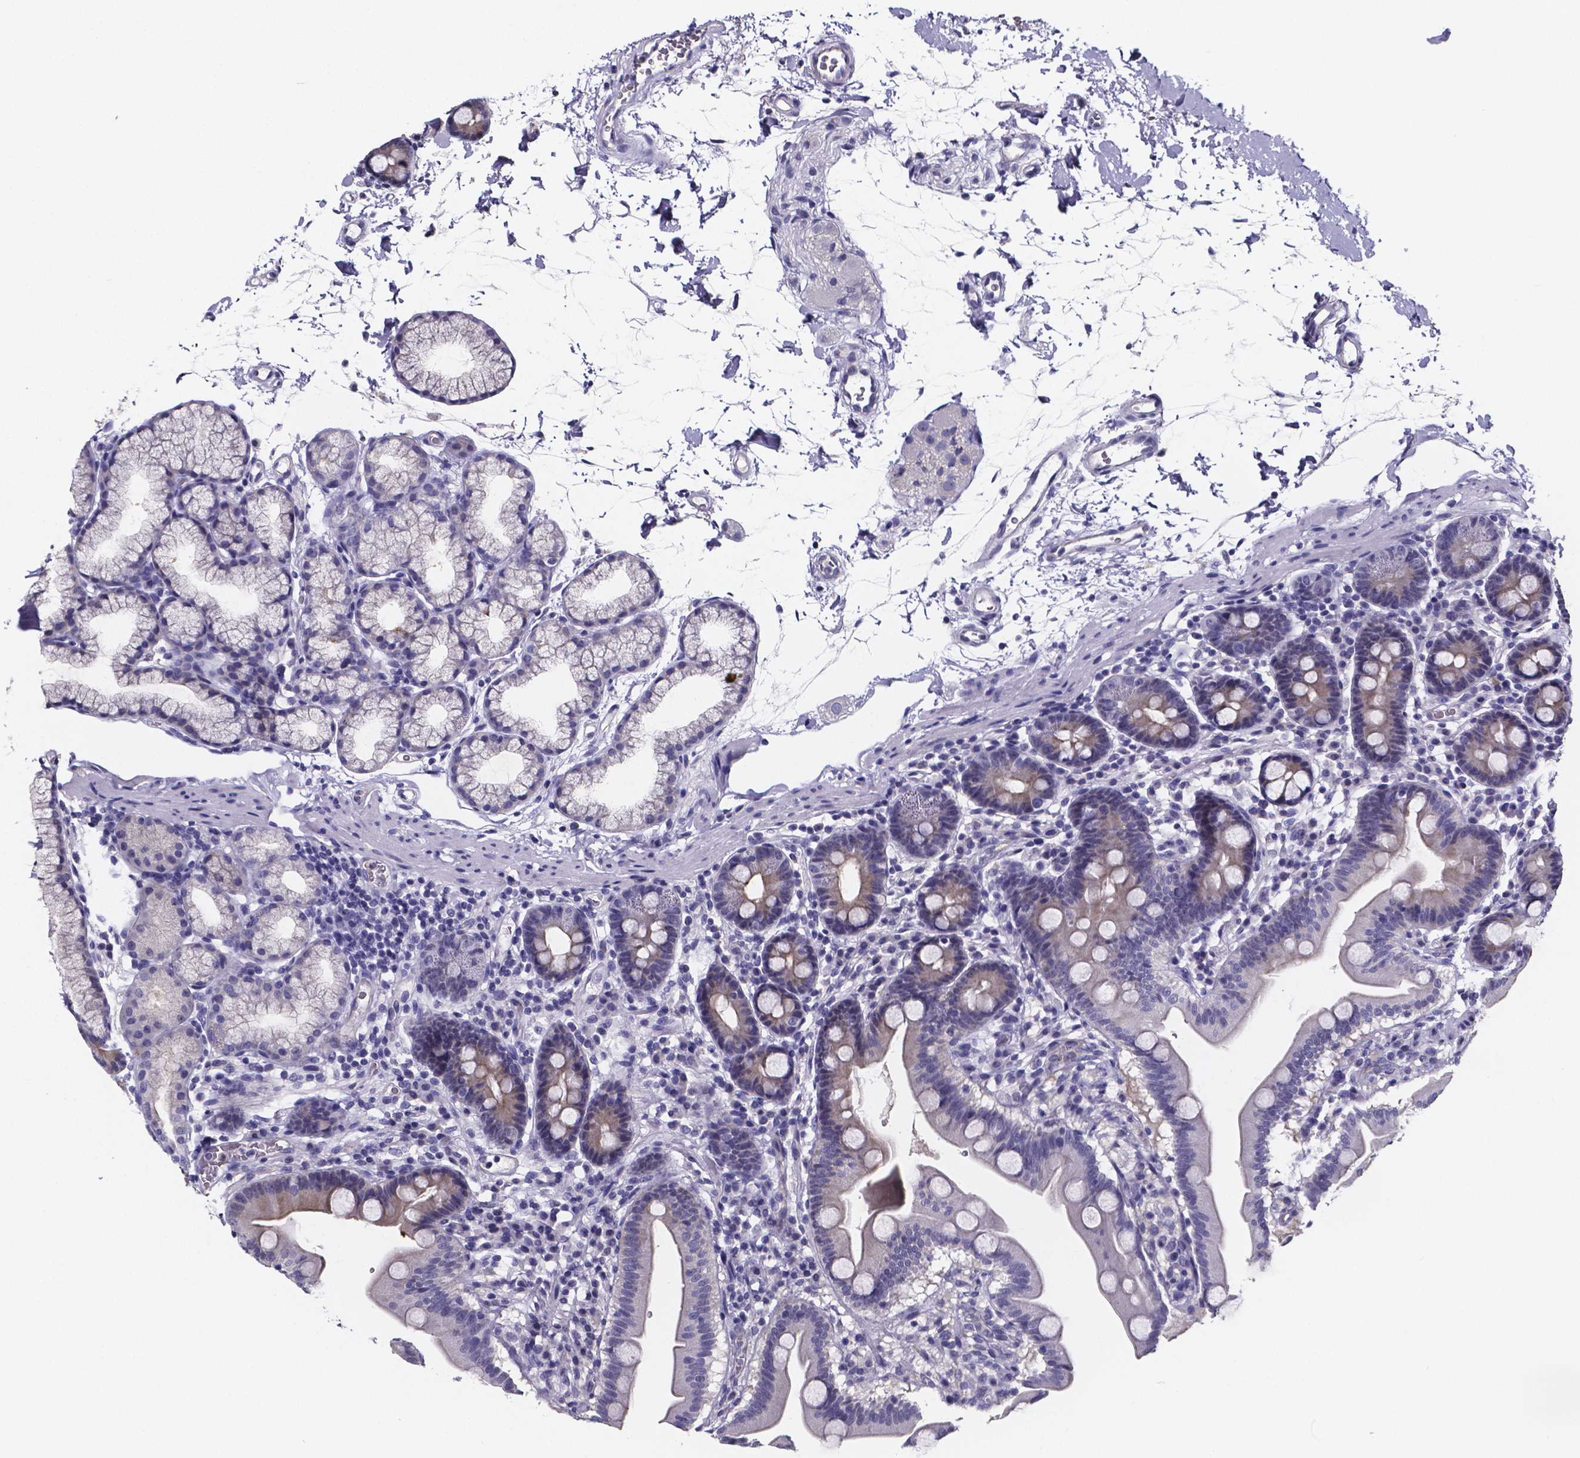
{"staining": {"intensity": "weak", "quantity": "<25%", "location": "cytoplasmic/membranous"}, "tissue": "duodenum", "cell_type": "Glandular cells", "image_type": "normal", "snomed": [{"axis": "morphology", "description": "Normal tissue, NOS"}, {"axis": "topography", "description": "Pancreas"}, {"axis": "topography", "description": "Duodenum"}], "caption": "Glandular cells are negative for protein expression in normal human duodenum. (Brightfield microscopy of DAB (3,3'-diaminobenzidine) immunohistochemistry (IHC) at high magnification).", "gene": "IZUMO1", "patient": {"sex": "male", "age": 59}}